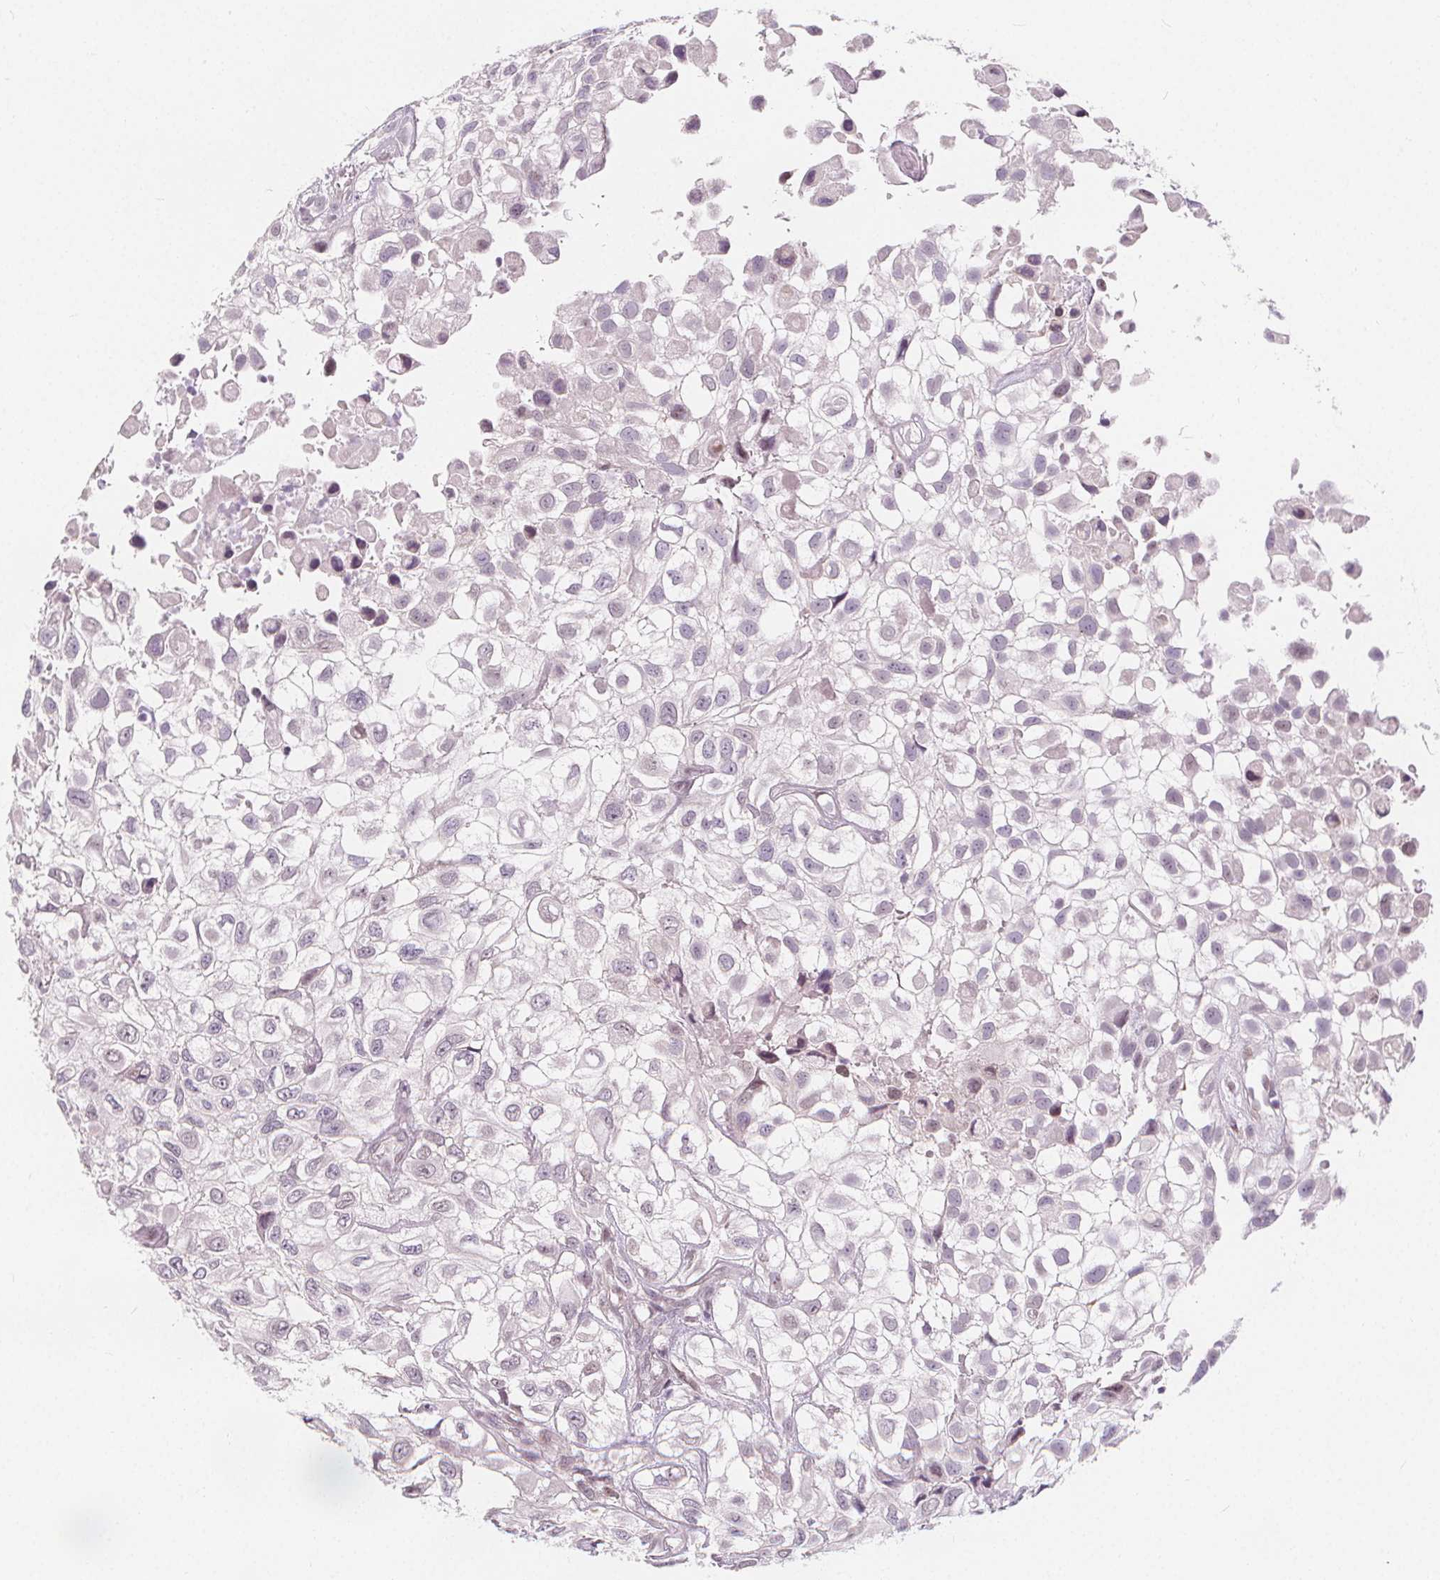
{"staining": {"intensity": "negative", "quantity": "none", "location": "none"}, "tissue": "urothelial cancer", "cell_type": "Tumor cells", "image_type": "cancer", "snomed": [{"axis": "morphology", "description": "Urothelial carcinoma, High grade"}, {"axis": "topography", "description": "Urinary bladder"}], "caption": "High magnification brightfield microscopy of high-grade urothelial carcinoma stained with DAB (3,3'-diaminobenzidine) (brown) and counterstained with hematoxylin (blue): tumor cells show no significant staining. (DAB (3,3'-diaminobenzidine) immunohistochemistry with hematoxylin counter stain).", "gene": "DRC3", "patient": {"sex": "male", "age": 56}}